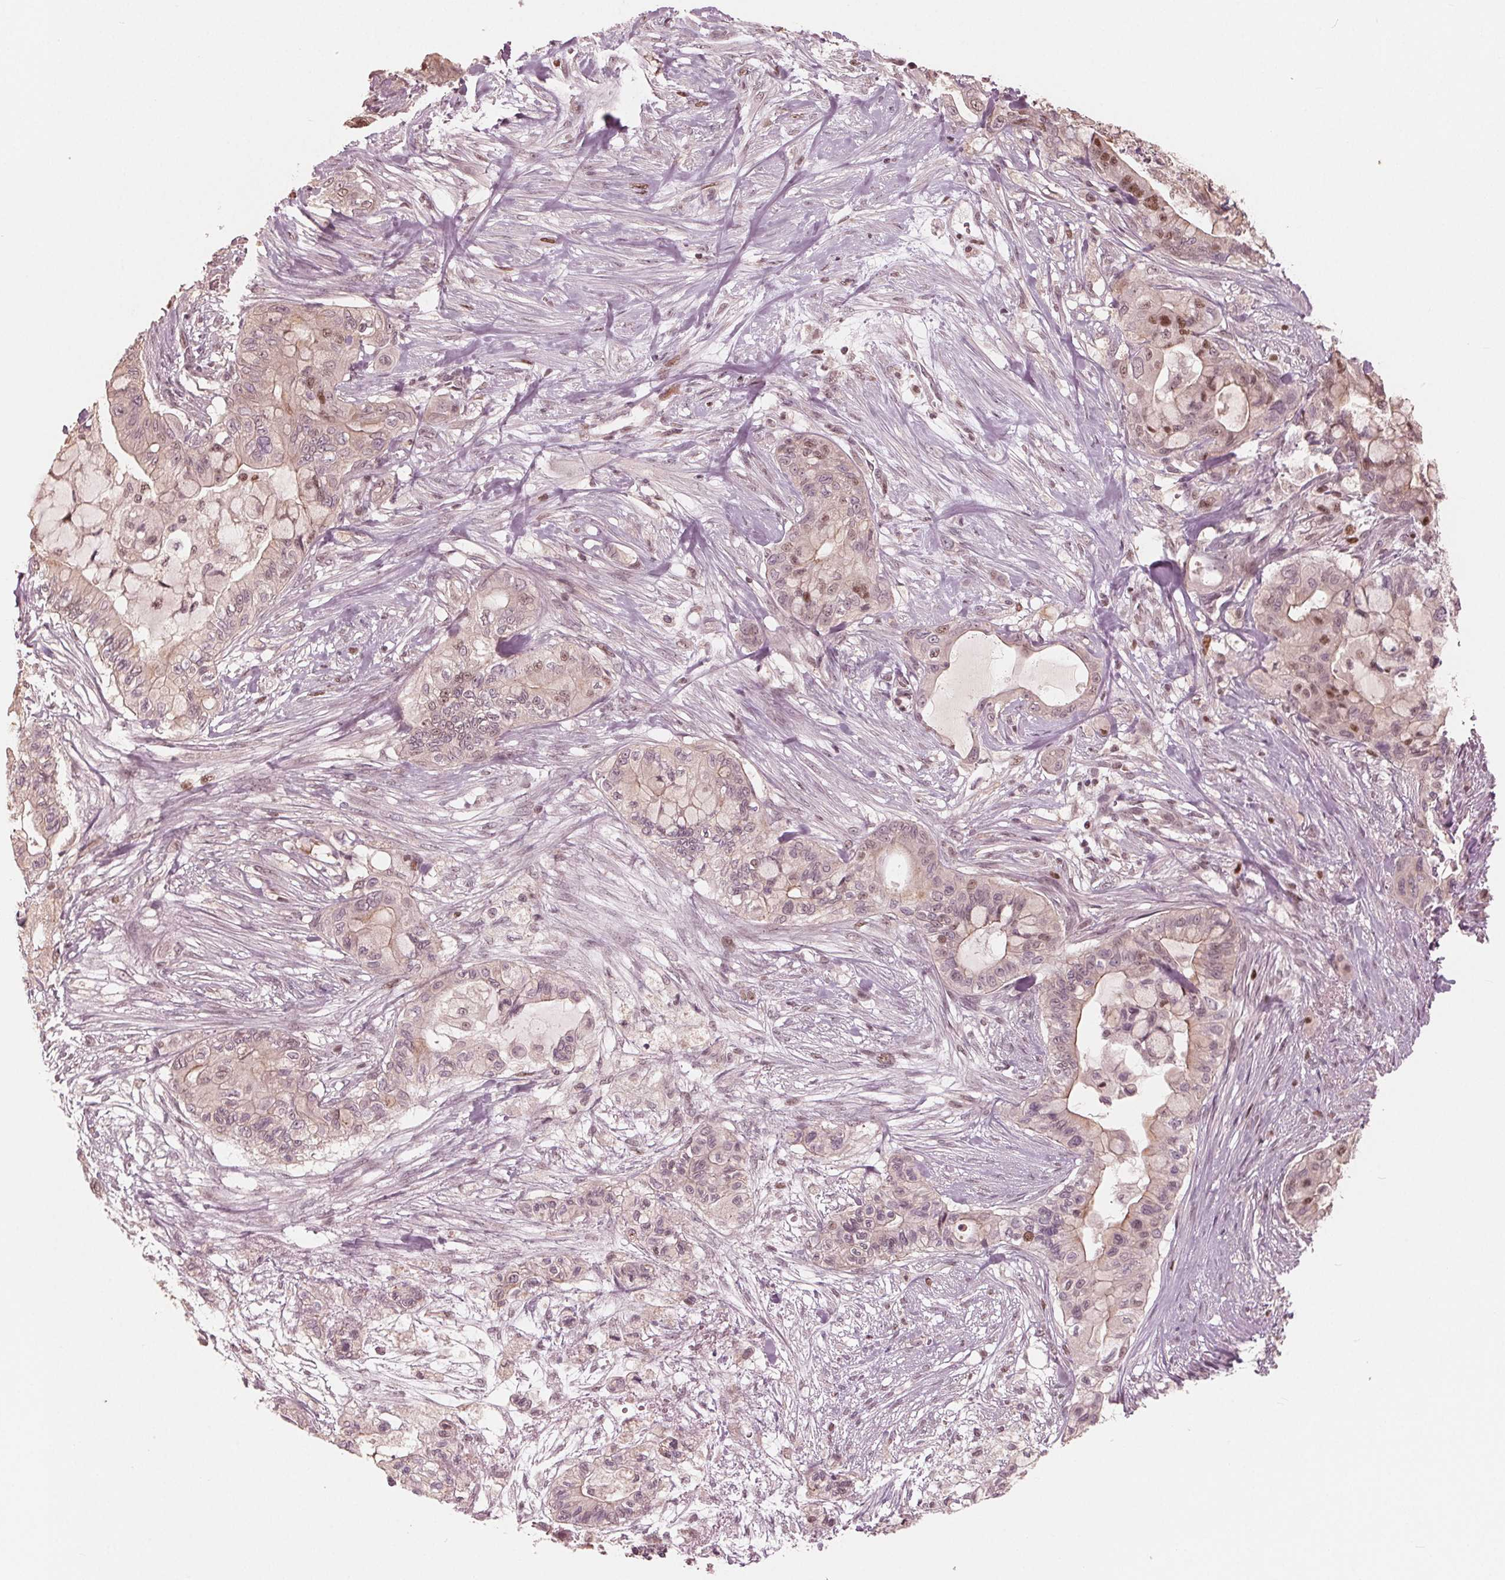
{"staining": {"intensity": "weak", "quantity": "<25%", "location": "cytoplasmic/membranous,nuclear"}, "tissue": "pancreatic cancer", "cell_type": "Tumor cells", "image_type": "cancer", "snomed": [{"axis": "morphology", "description": "Adenocarcinoma, NOS"}, {"axis": "topography", "description": "Pancreas"}], "caption": "Tumor cells show no significant protein staining in pancreatic adenocarcinoma.", "gene": "HIRIP3", "patient": {"sex": "male", "age": 71}}